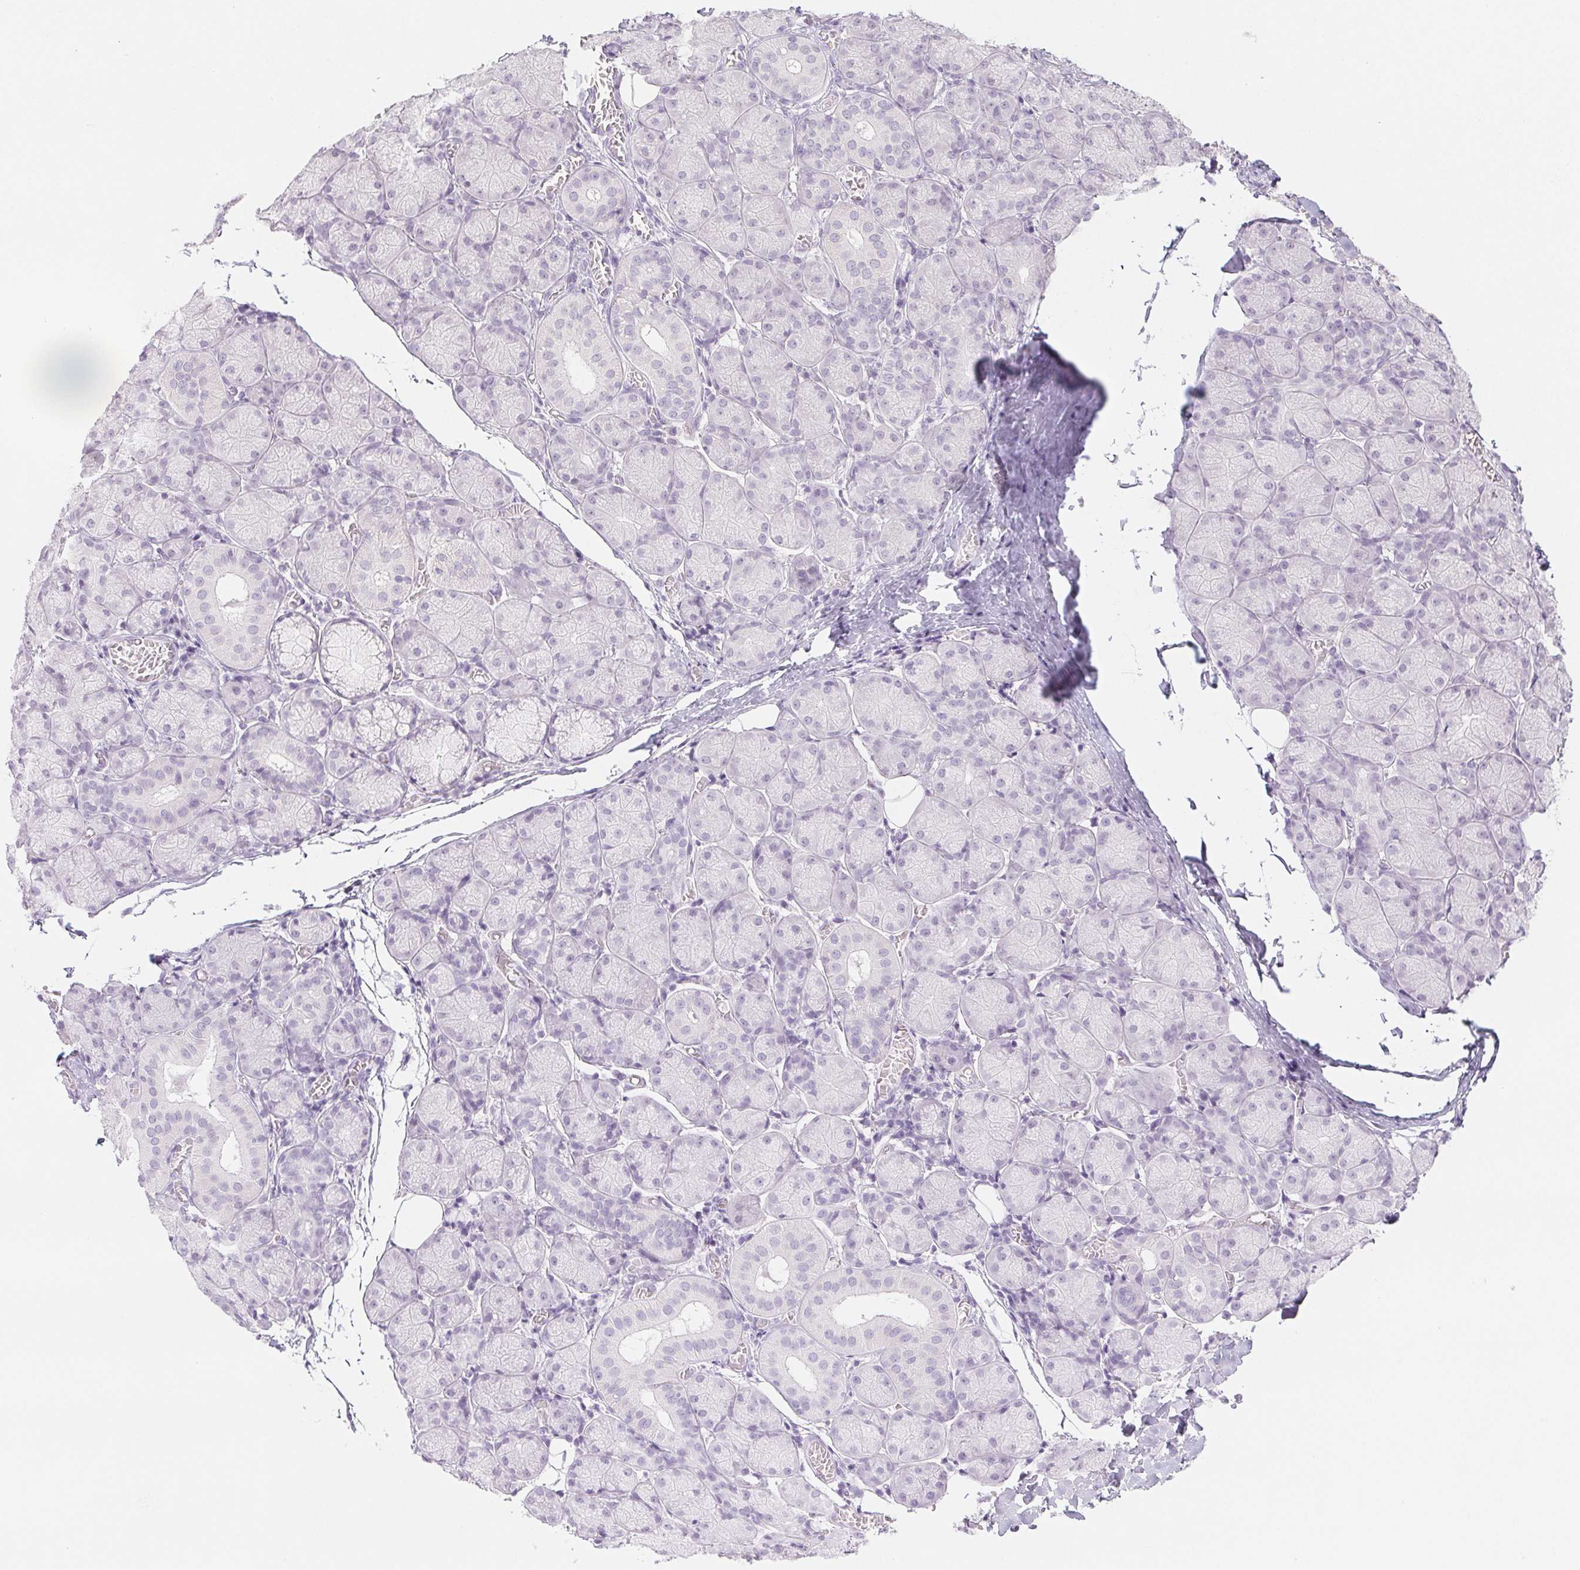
{"staining": {"intensity": "negative", "quantity": "none", "location": "none"}, "tissue": "salivary gland", "cell_type": "Glandular cells", "image_type": "normal", "snomed": [{"axis": "morphology", "description": "Normal tissue, NOS"}, {"axis": "topography", "description": "Salivary gland"}], "caption": "The image reveals no staining of glandular cells in normal salivary gland.", "gene": "PI3", "patient": {"sex": "female", "age": 24}}